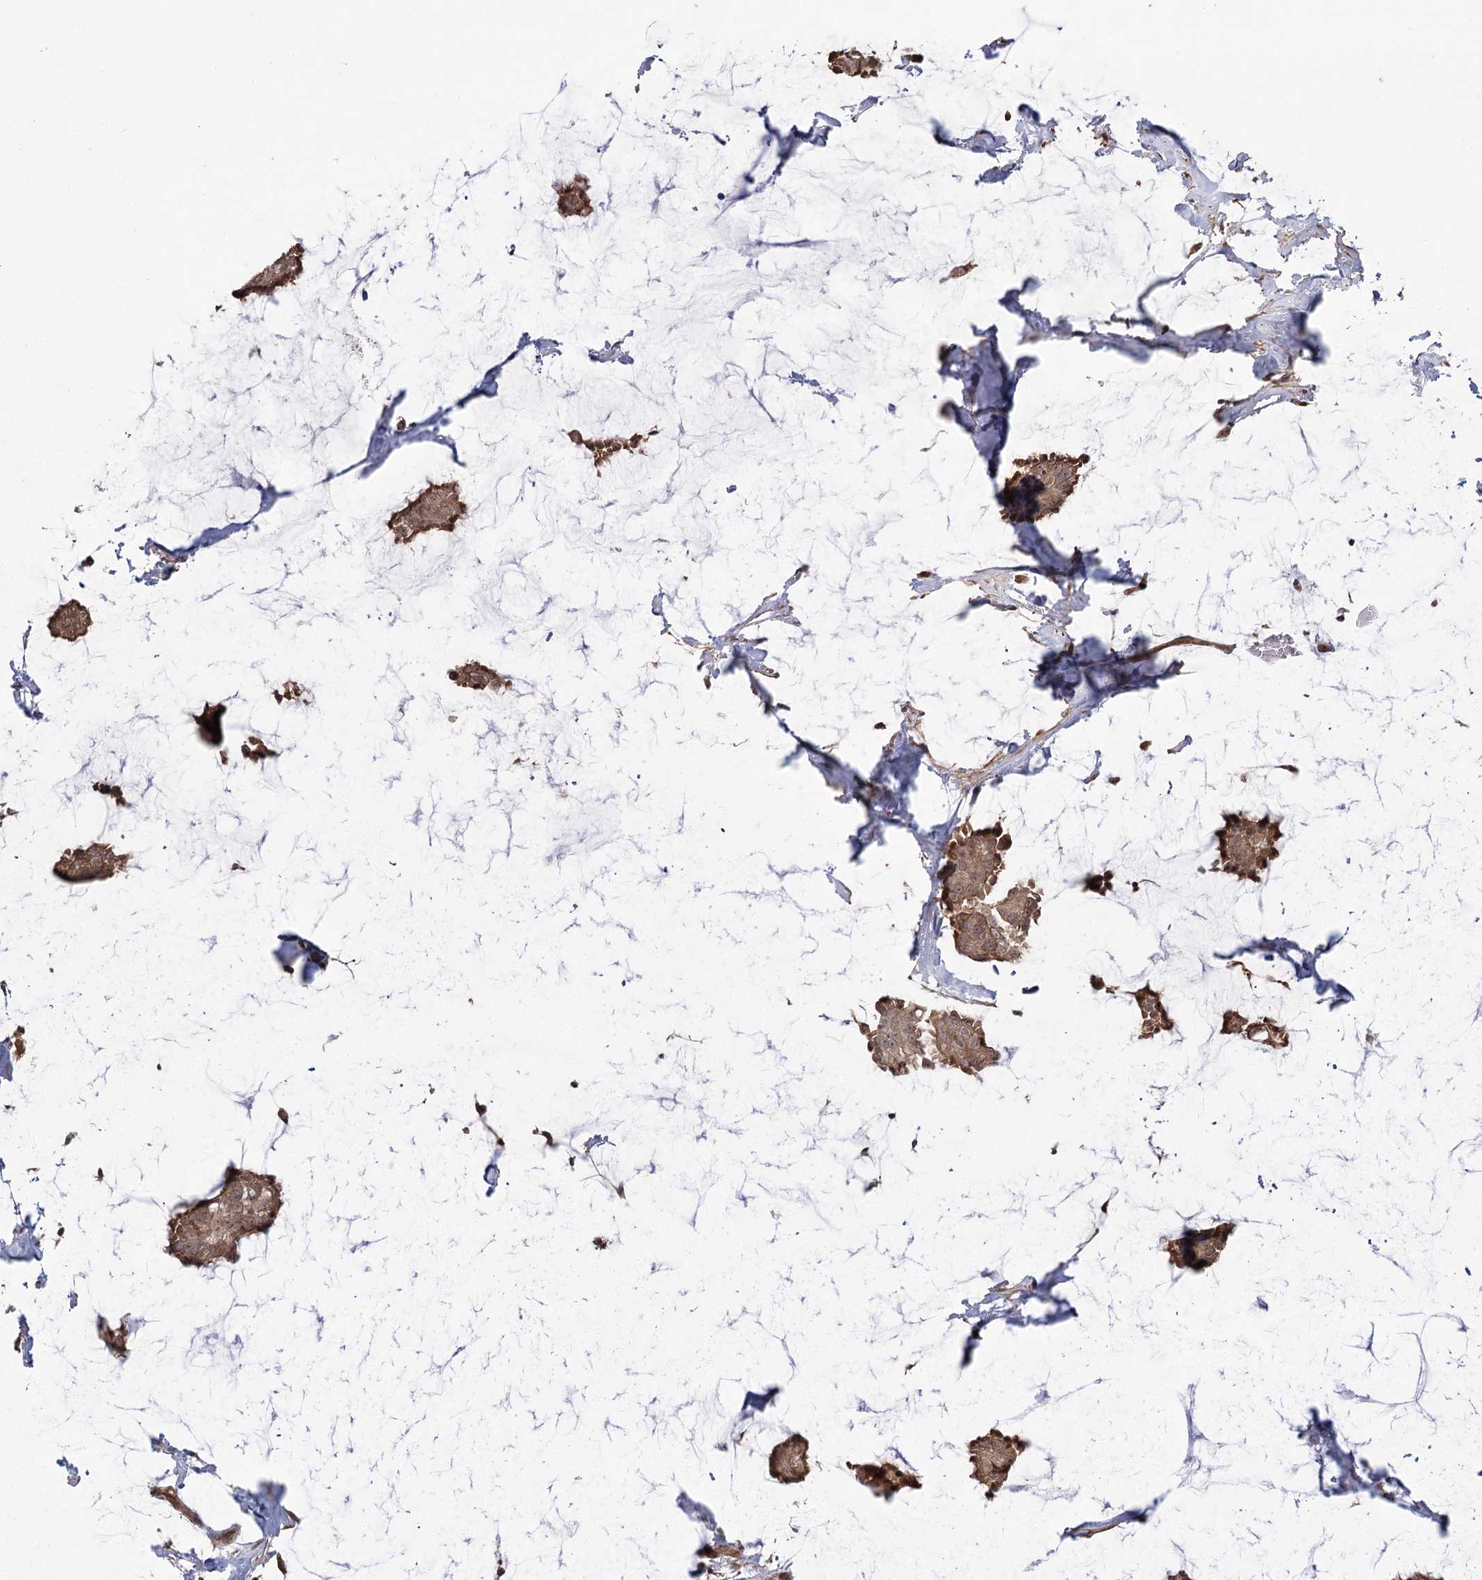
{"staining": {"intensity": "moderate", "quantity": ">75%", "location": "cytoplasmic/membranous,nuclear"}, "tissue": "breast cancer", "cell_type": "Tumor cells", "image_type": "cancer", "snomed": [{"axis": "morphology", "description": "Duct carcinoma"}, {"axis": "topography", "description": "Breast"}], "caption": "Immunohistochemistry (IHC) of breast cancer (invasive ductal carcinoma) exhibits medium levels of moderate cytoplasmic/membranous and nuclear staining in approximately >75% of tumor cells.", "gene": "R3HDM2", "patient": {"sex": "female", "age": 93}}